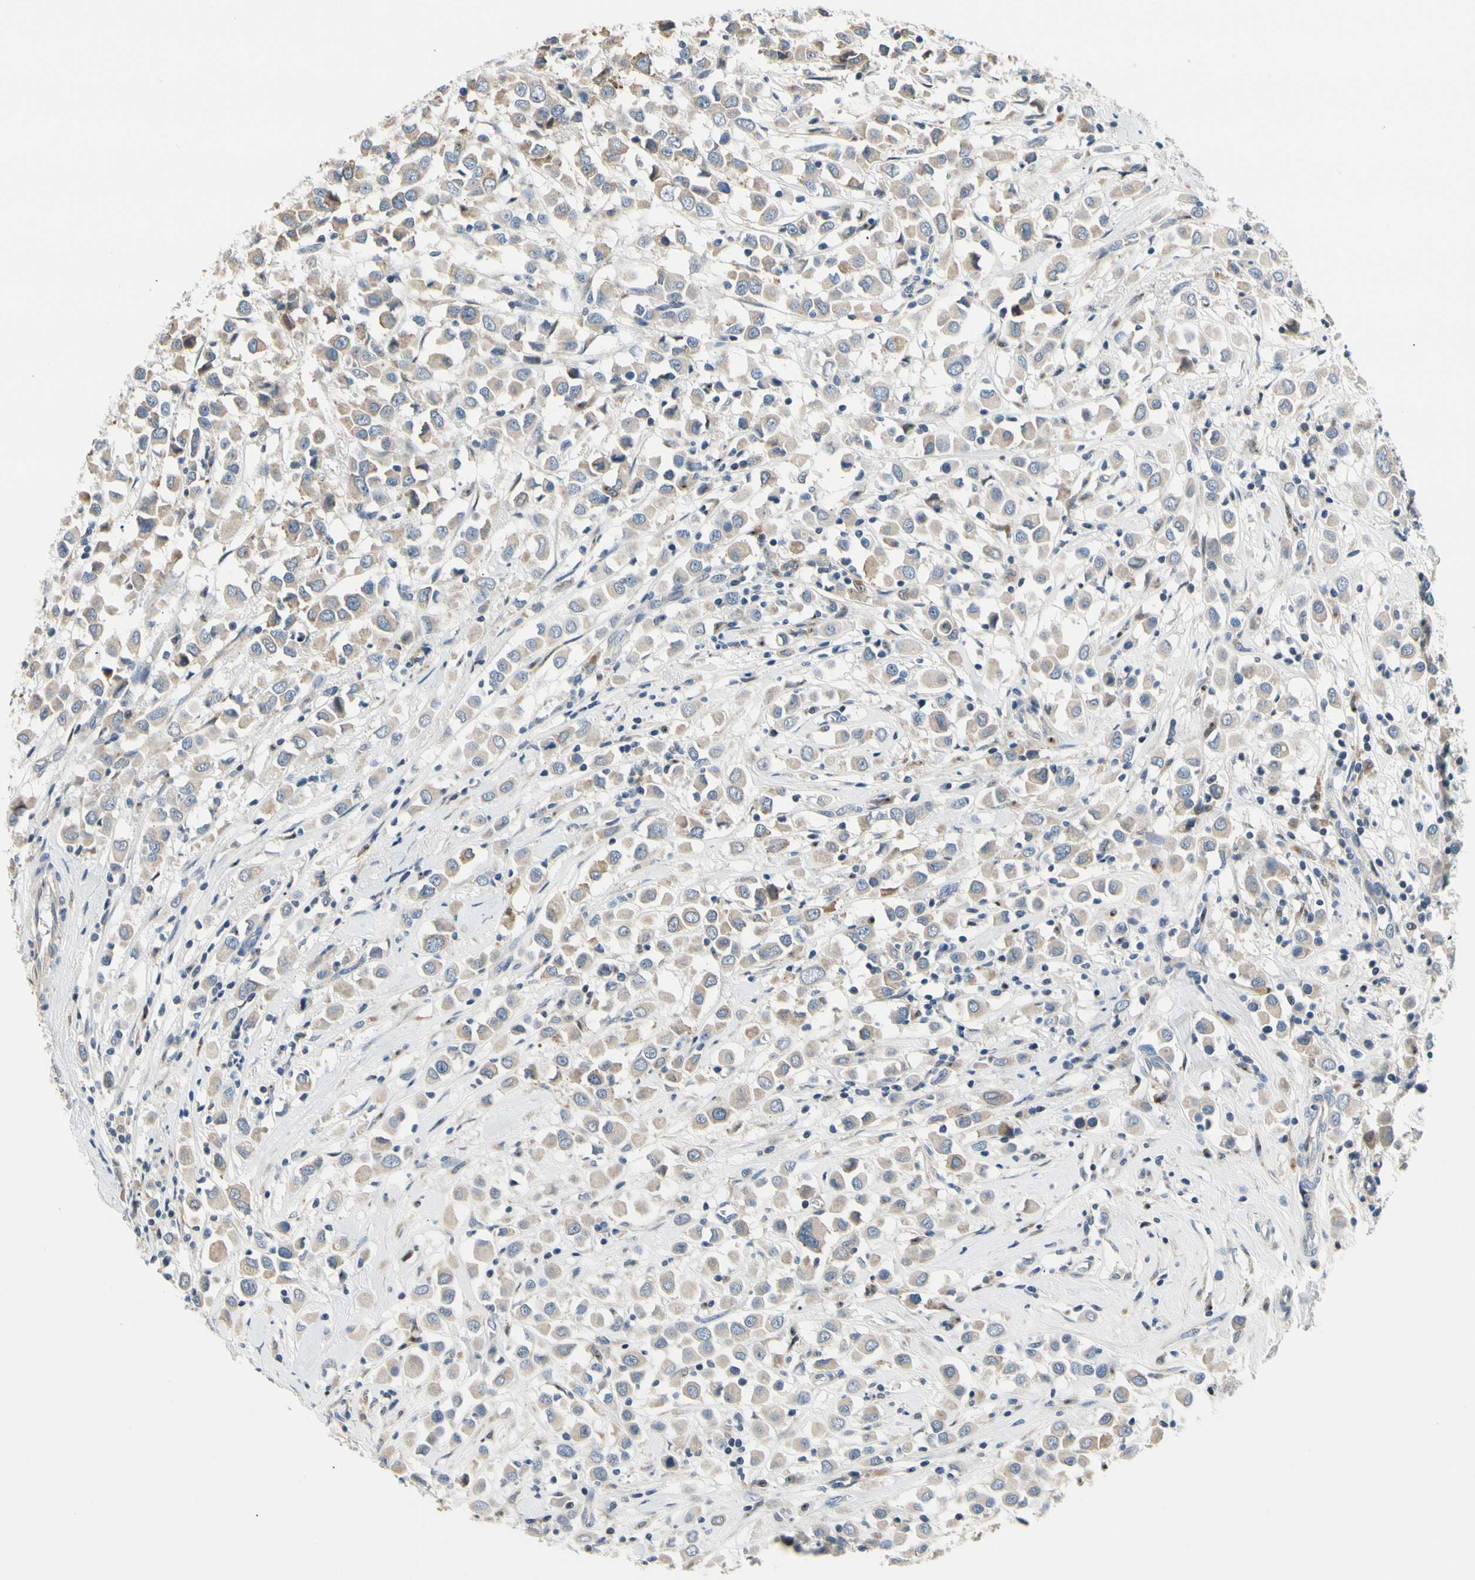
{"staining": {"intensity": "weak", "quantity": "<25%", "location": "cytoplasmic/membranous"}, "tissue": "breast cancer", "cell_type": "Tumor cells", "image_type": "cancer", "snomed": [{"axis": "morphology", "description": "Duct carcinoma"}, {"axis": "topography", "description": "Breast"}], "caption": "This image is of breast infiltrating ductal carcinoma stained with immunohistochemistry to label a protein in brown with the nuclei are counter-stained blue. There is no positivity in tumor cells.", "gene": "NFASC", "patient": {"sex": "female", "age": 61}}